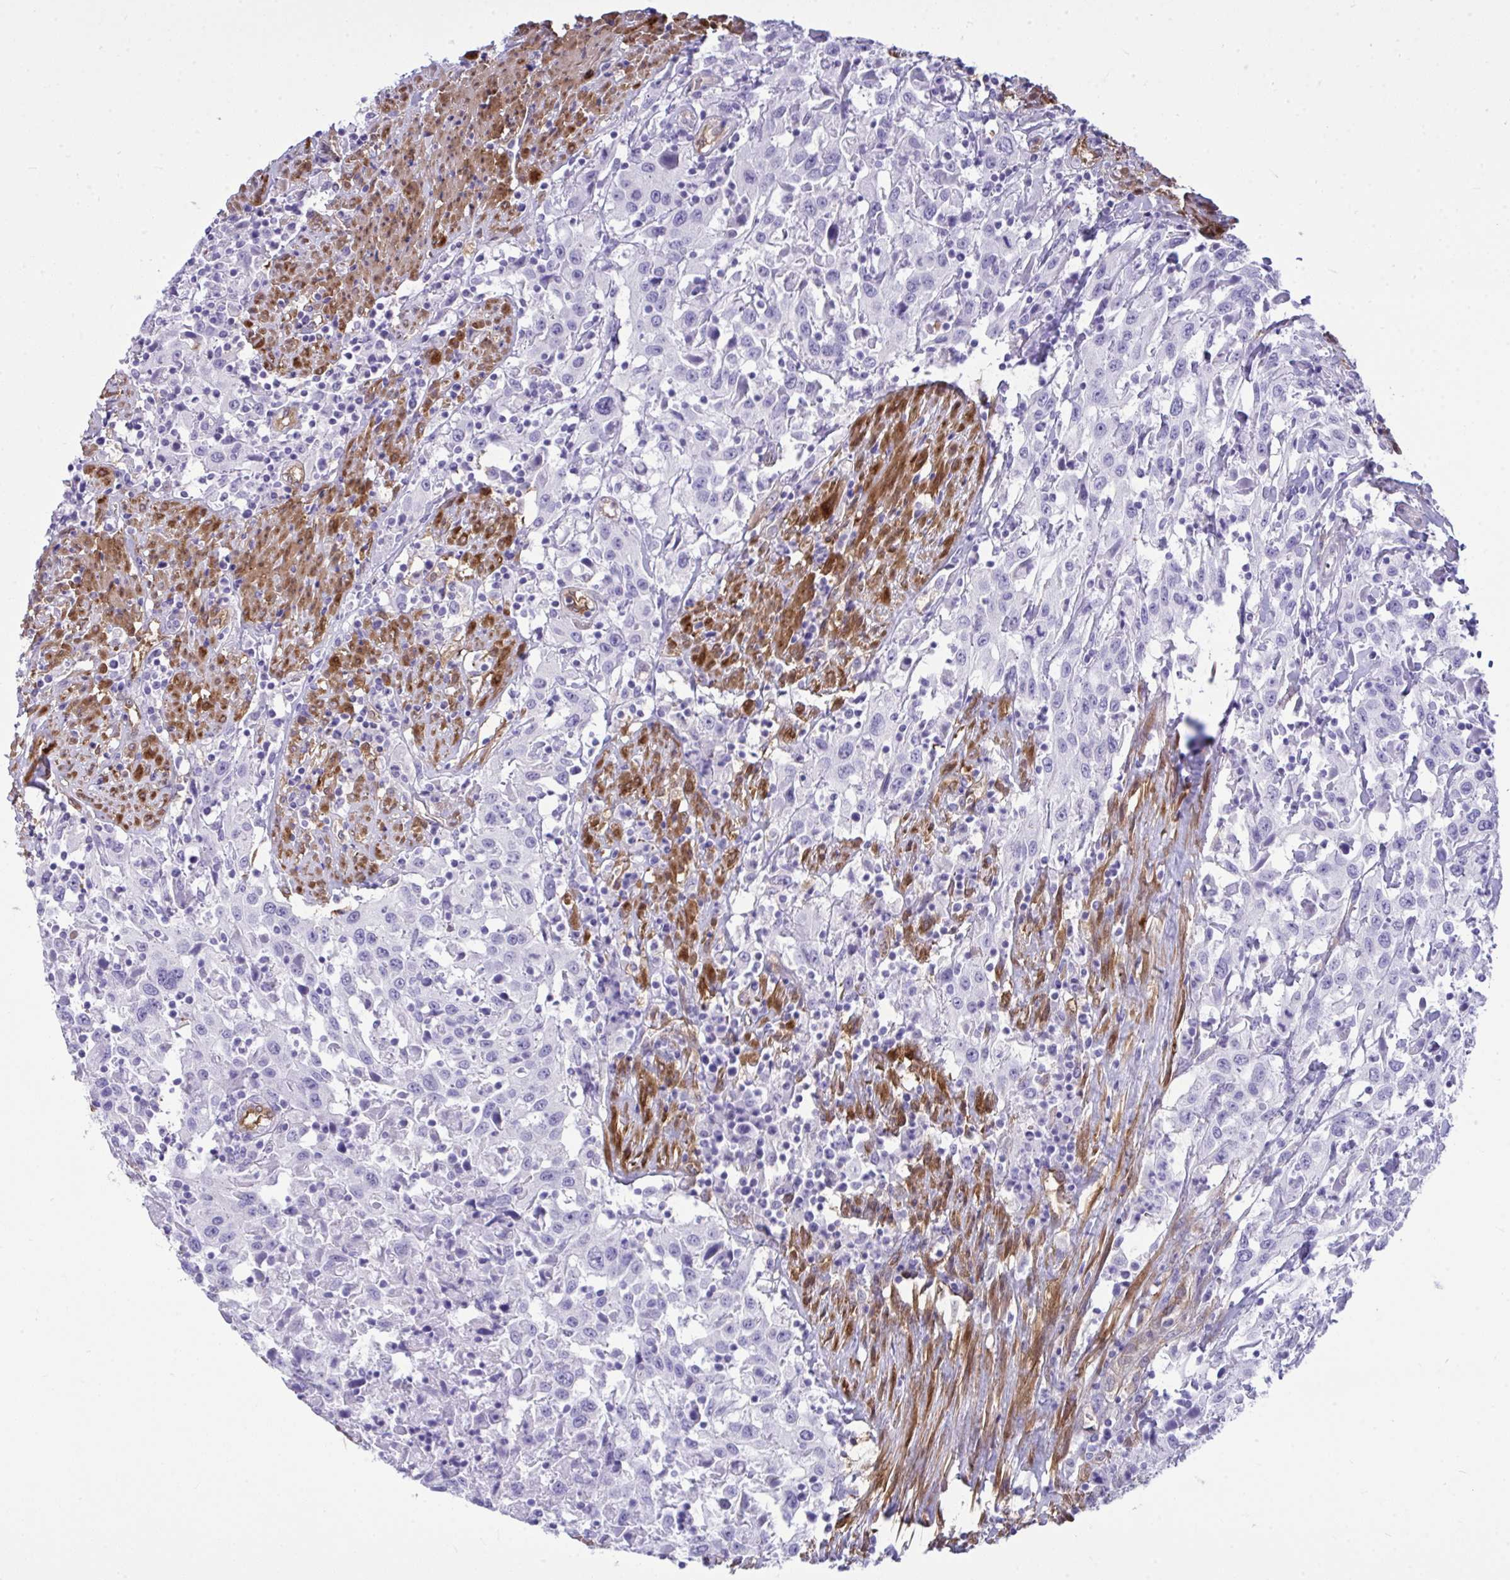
{"staining": {"intensity": "negative", "quantity": "none", "location": "none"}, "tissue": "urothelial cancer", "cell_type": "Tumor cells", "image_type": "cancer", "snomed": [{"axis": "morphology", "description": "Urothelial carcinoma, High grade"}, {"axis": "topography", "description": "Urinary bladder"}], "caption": "Immunohistochemistry photomicrograph of neoplastic tissue: human urothelial cancer stained with DAB (3,3'-diaminobenzidine) exhibits no significant protein expression in tumor cells.", "gene": "LIMS2", "patient": {"sex": "male", "age": 61}}